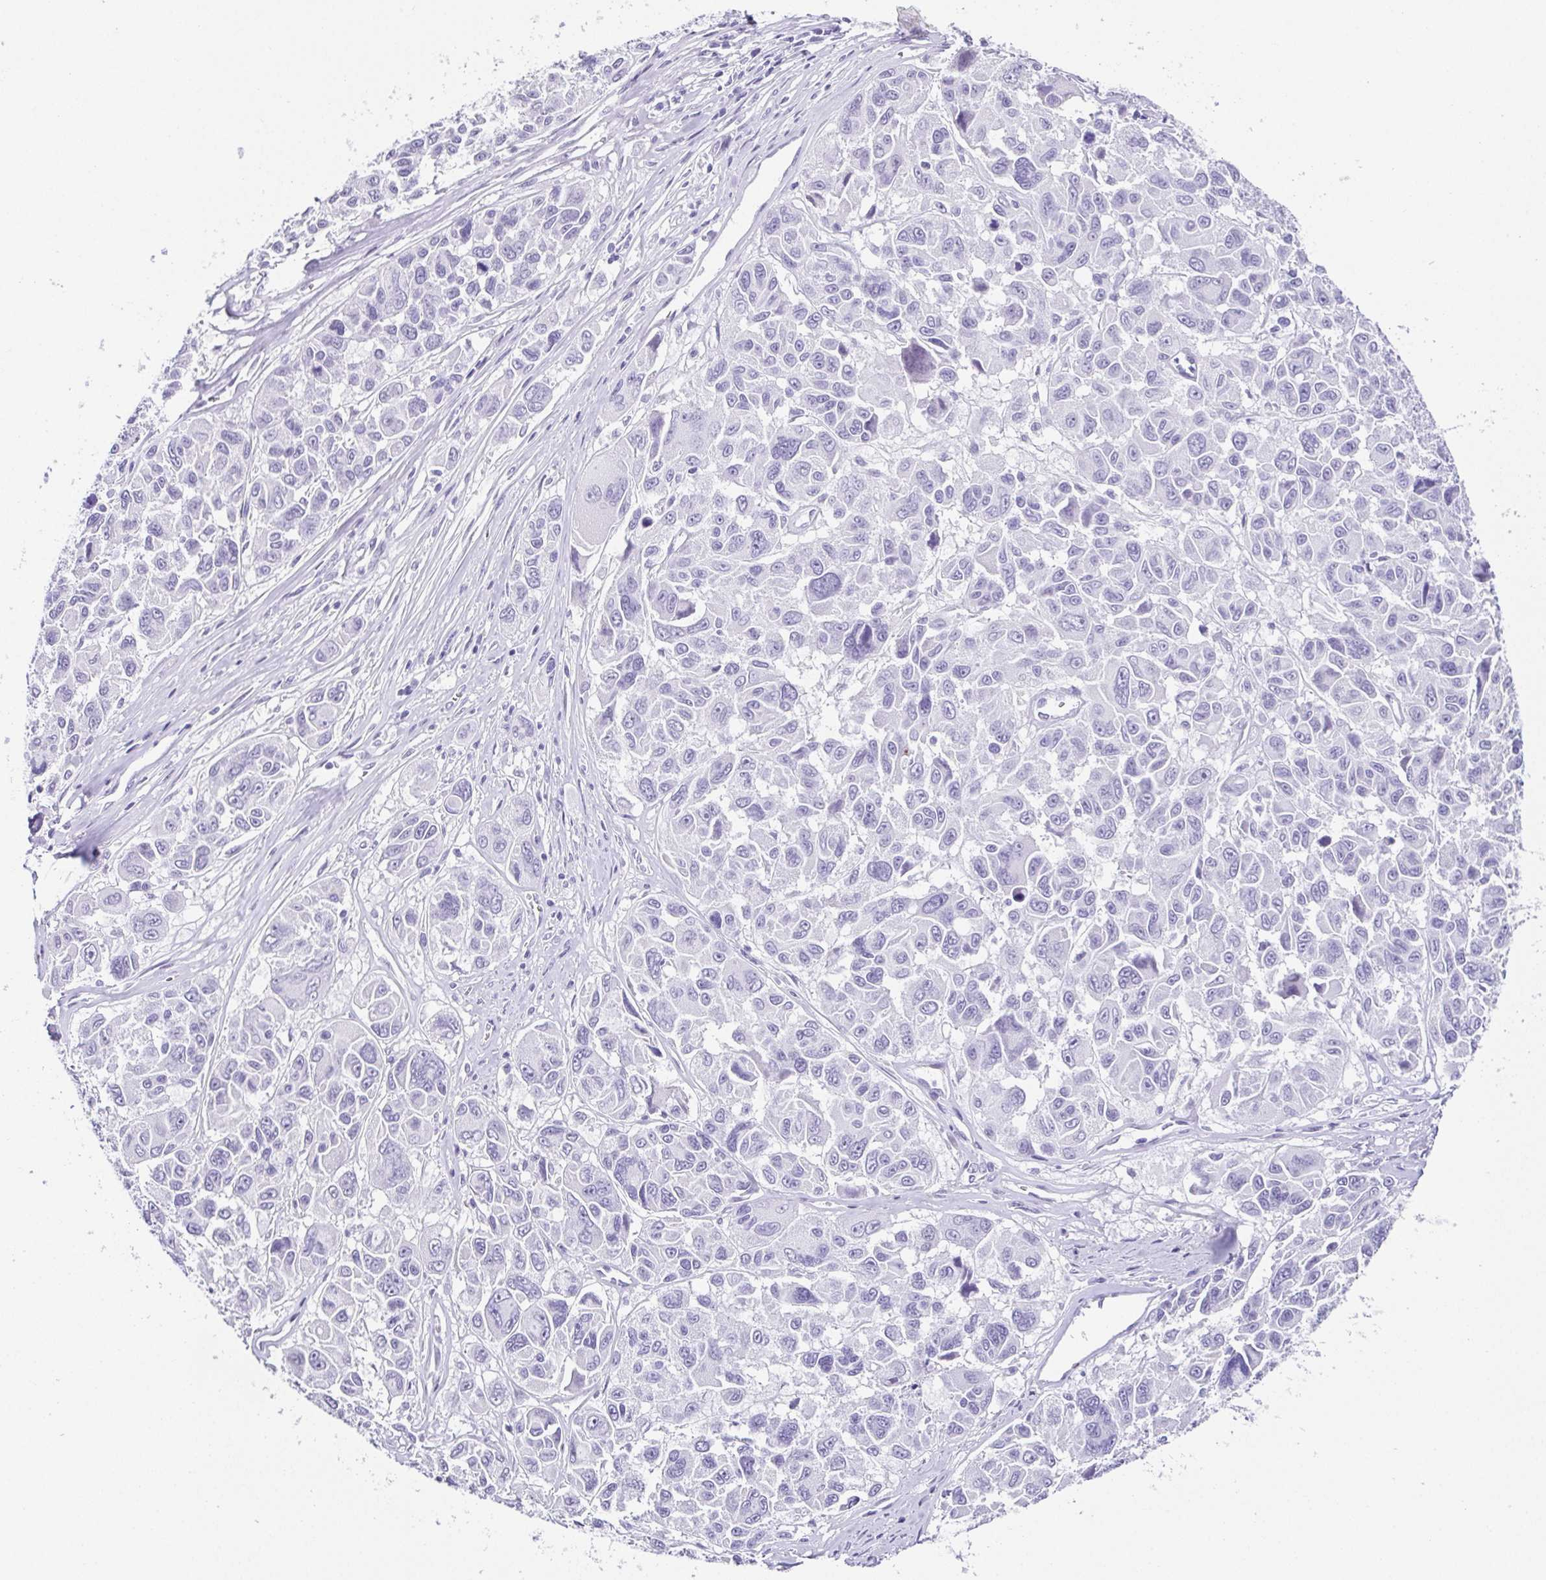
{"staining": {"intensity": "negative", "quantity": "none", "location": "none"}, "tissue": "melanoma", "cell_type": "Tumor cells", "image_type": "cancer", "snomed": [{"axis": "morphology", "description": "Malignant melanoma, NOS"}, {"axis": "topography", "description": "Skin"}], "caption": "Human melanoma stained for a protein using immunohistochemistry exhibits no staining in tumor cells.", "gene": "ESX1", "patient": {"sex": "female", "age": 66}}